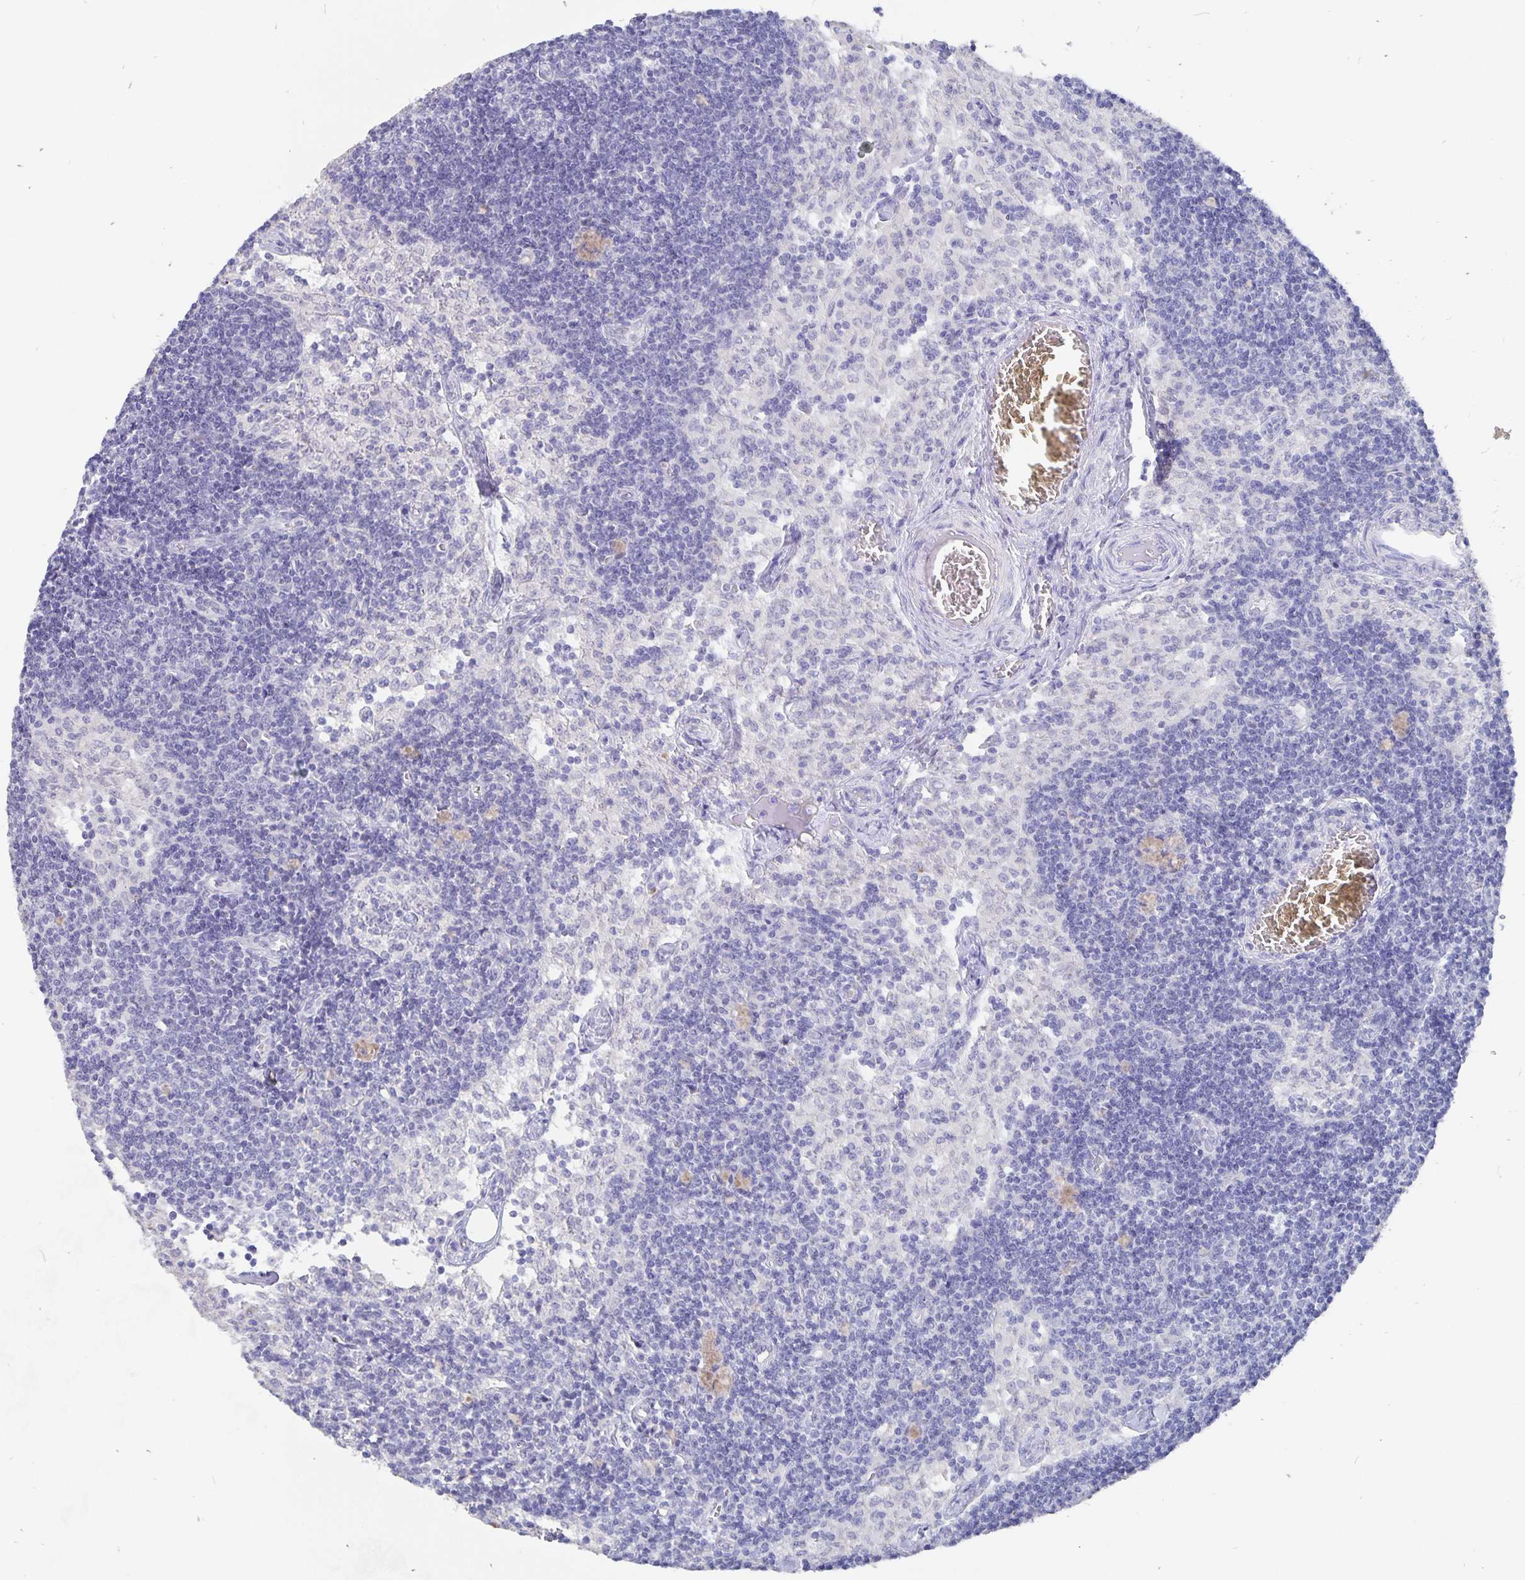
{"staining": {"intensity": "negative", "quantity": "none", "location": "none"}, "tissue": "lymph node", "cell_type": "Germinal center cells", "image_type": "normal", "snomed": [{"axis": "morphology", "description": "Normal tissue, NOS"}, {"axis": "topography", "description": "Lymph node"}], "caption": "A high-resolution image shows immunohistochemistry staining of benign lymph node, which displays no significant staining in germinal center cells.", "gene": "SMOC1", "patient": {"sex": "female", "age": 31}}